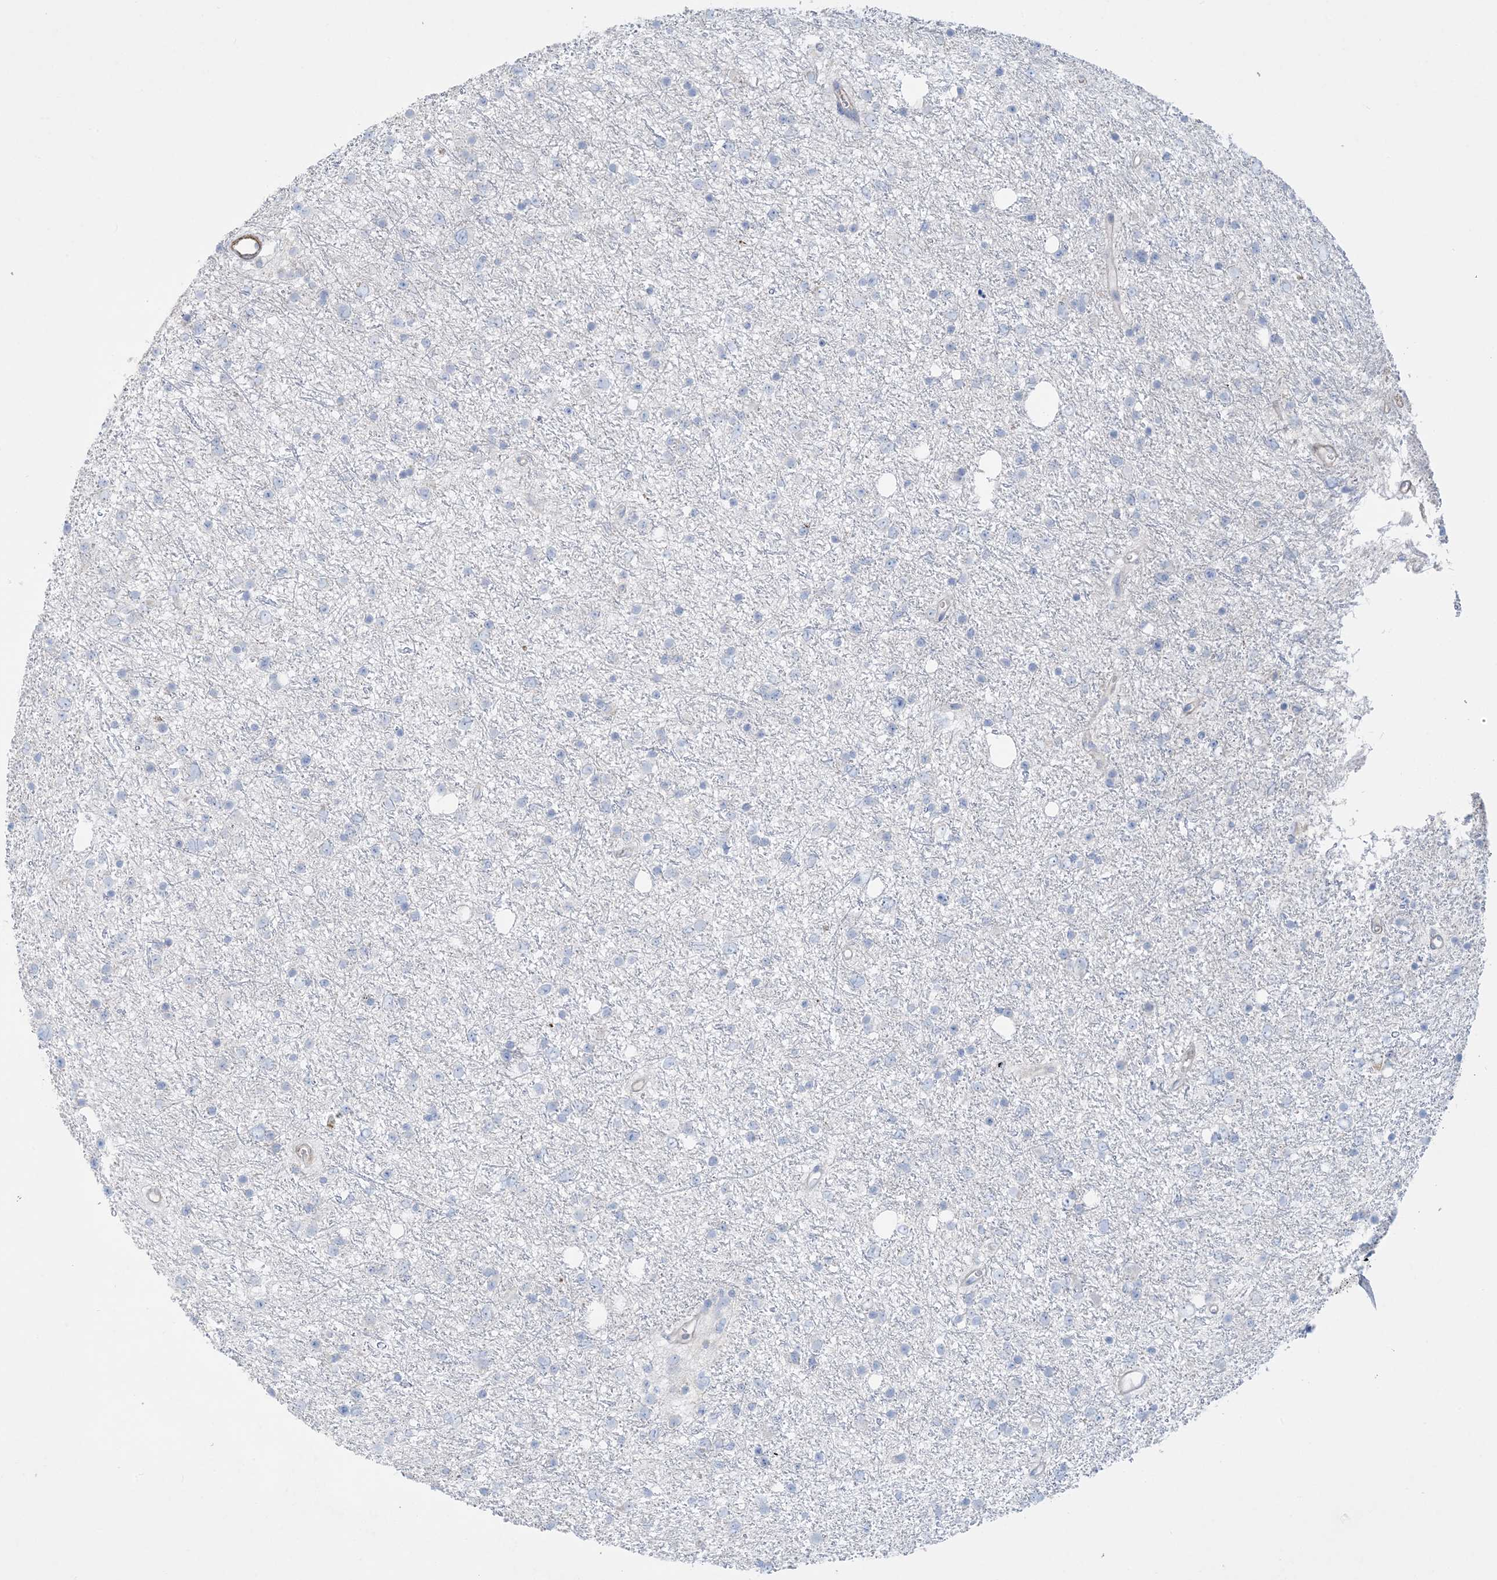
{"staining": {"intensity": "negative", "quantity": "none", "location": "none"}, "tissue": "glioma", "cell_type": "Tumor cells", "image_type": "cancer", "snomed": [{"axis": "morphology", "description": "Glioma, malignant, Low grade"}, {"axis": "topography", "description": "Cerebral cortex"}], "caption": "This photomicrograph is of low-grade glioma (malignant) stained with IHC to label a protein in brown with the nuclei are counter-stained blue. There is no positivity in tumor cells. The staining is performed using DAB (3,3'-diaminobenzidine) brown chromogen with nuclei counter-stained in using hematoxylin.", "gene": "GTF3C2", "patient": {"sex": "female", "age": 39}}